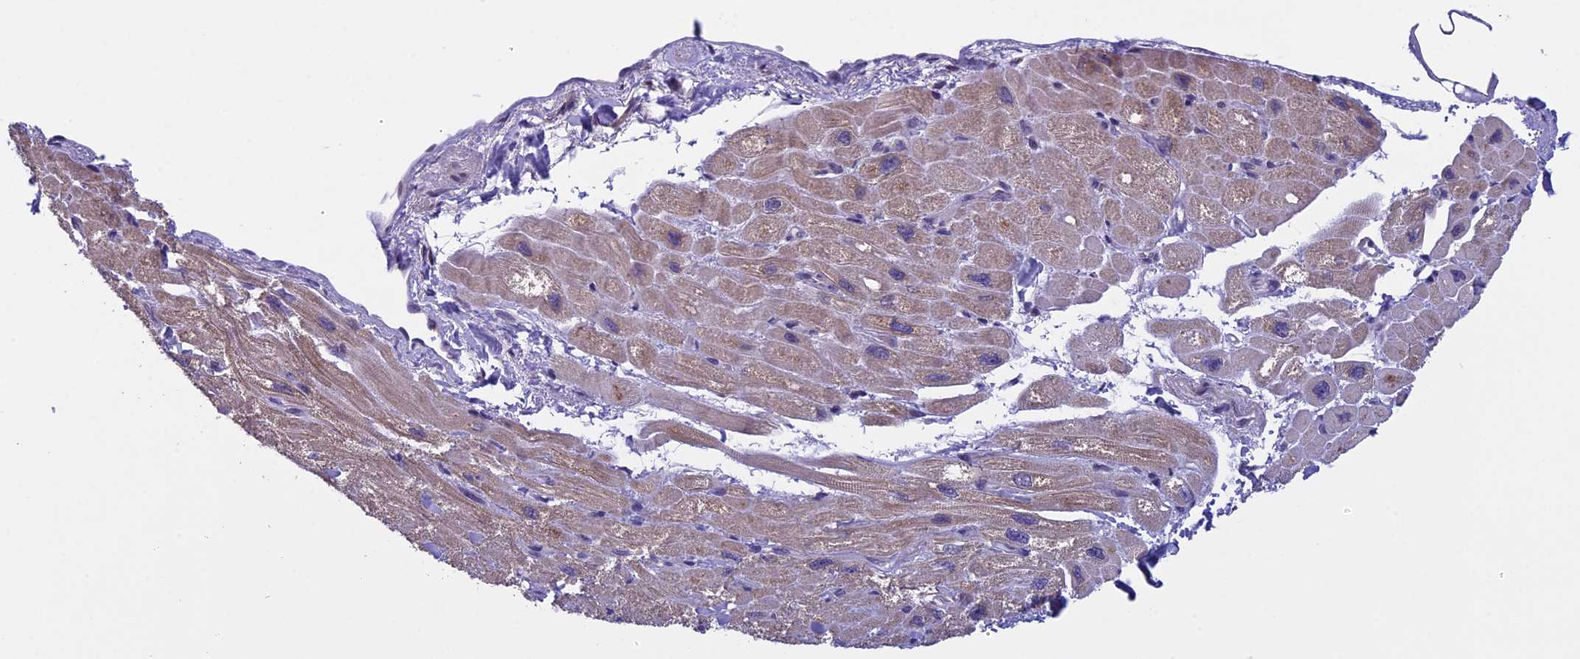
{"staining": {"intensity": "moderate", "quantity": "25%-75%", "location": "cytoplasmic/membranous"}, "tissue": "heart muscle", "cell_type": "Cardiomyocytes", "image_type": "normal", "snomed": [{"axis": "morphology", "description": "Normal tissue, NOS"}, {"axis": "topography", "description": "Heart"}], "caption": "A histopathology image of human heart muscle stained for a protein reveals moderate cytoplasmic/membranous brown staining in cardiomyocytes.", "gene": "ZNF317", "patient": {"sex": "male", "age": 65}}